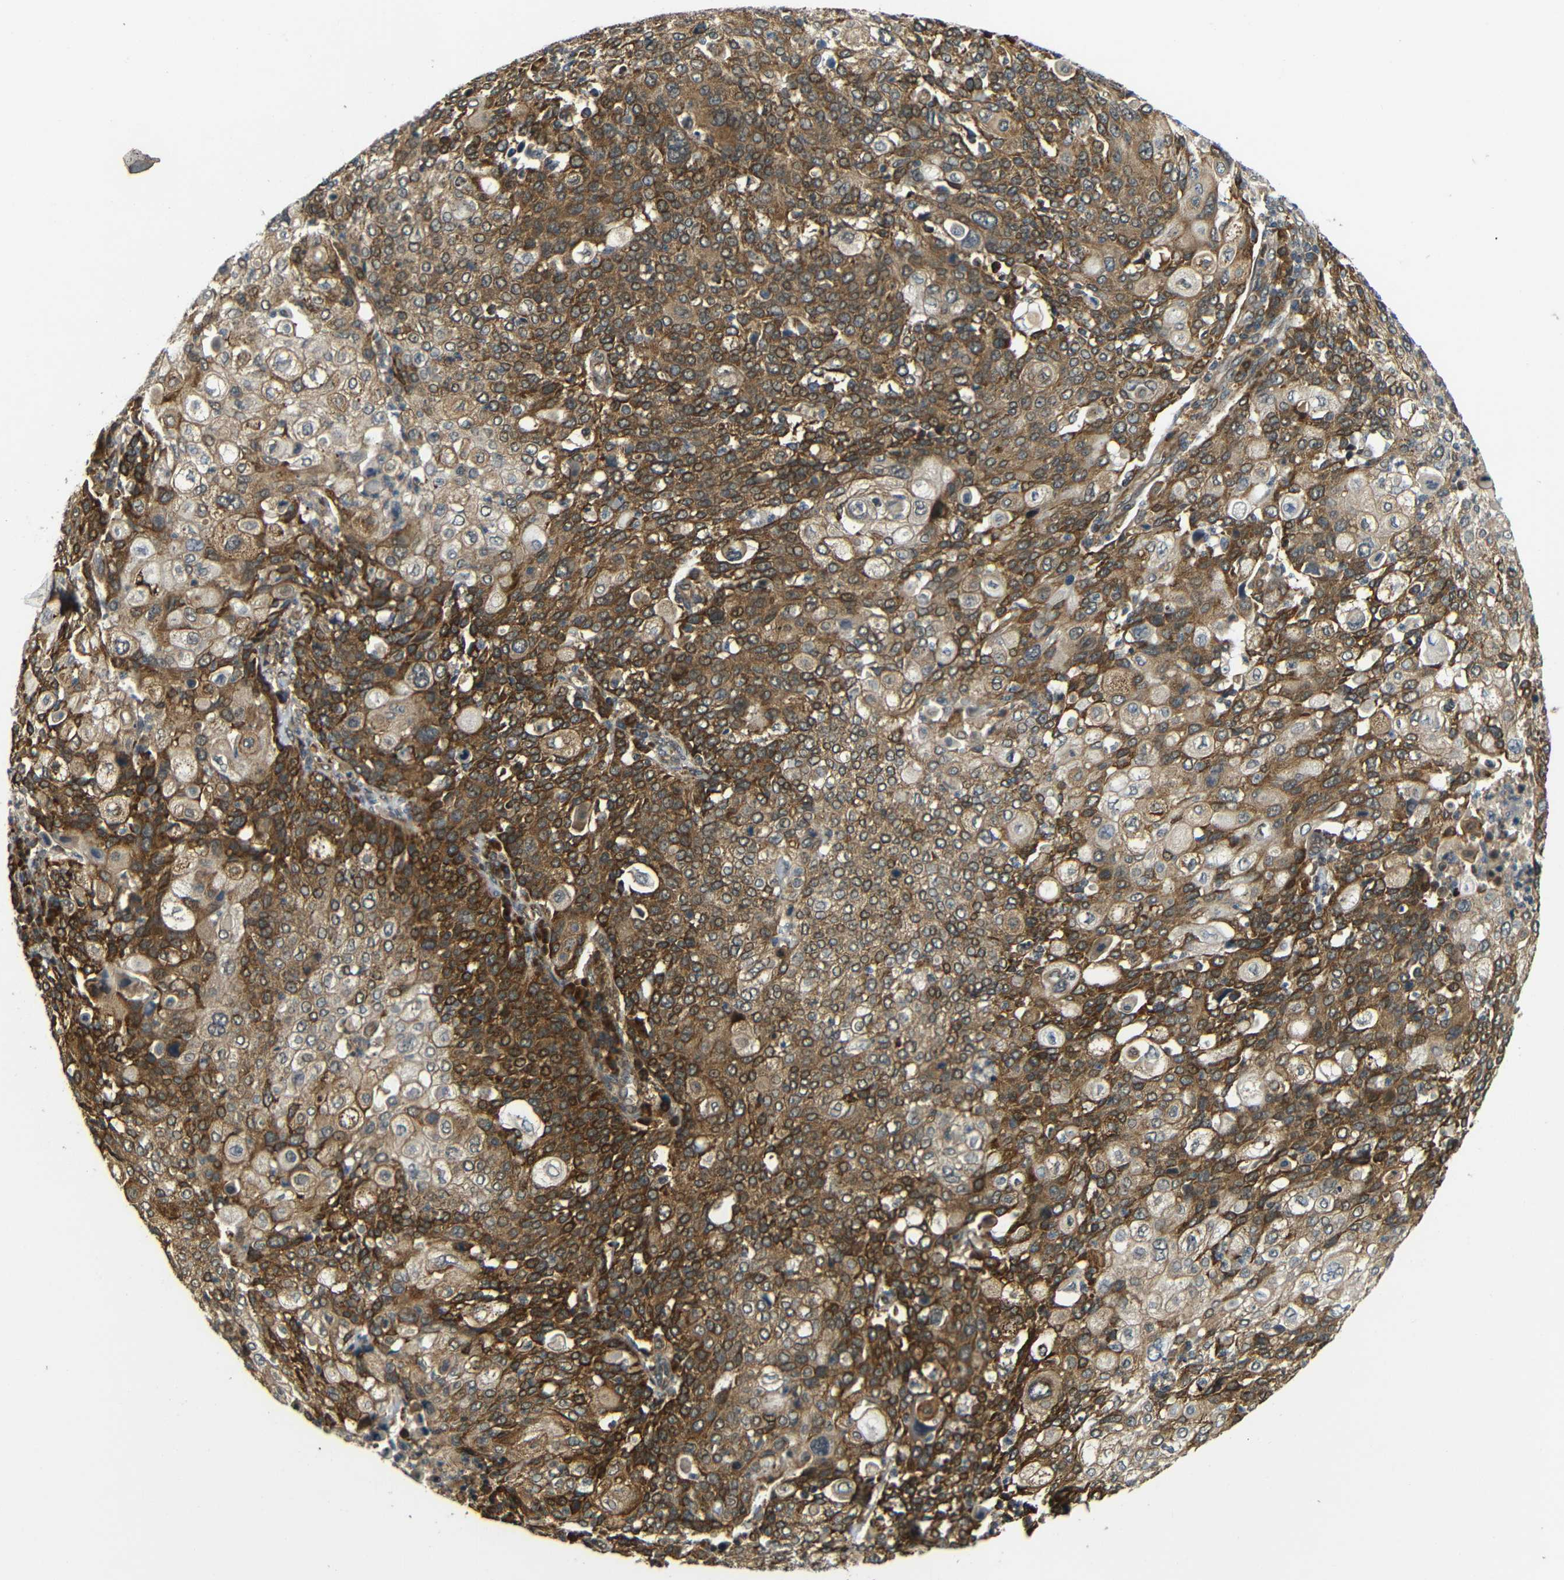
{"staining": {"intensity": "strong", "quantity": "25%-75%", "location": "cytoplasmic/membranous"}, "tissue": "cervical cancer", "cell_type": "Tumor cells", "image_type": "cancer", "snomed": [{"axis": "morphology", "description": "Squamous cell carcinoma, NOS"}, {"axis": "topography", "description": "Cervix"}], "caption": "A photomicrograph of cervical cancer (squamous cell carcinoma) stained for a protein displays strong cytoplasmic/membranous brown staining in tumor cells.", "gene": "EPHB2", "patient": {"sex": "female", "age": 40}}